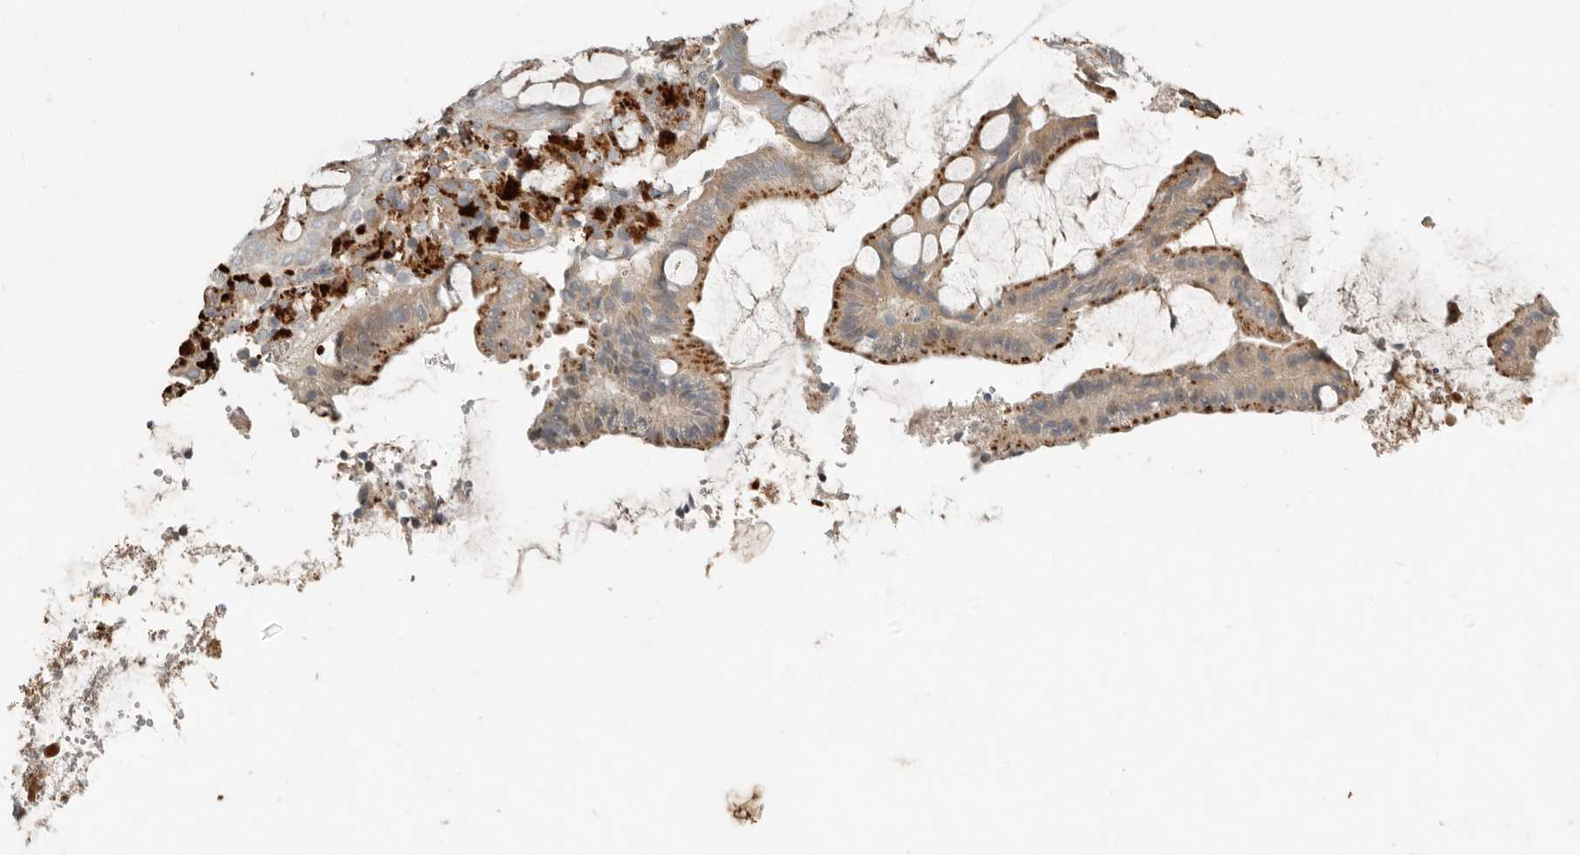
{"staining": {"intensity": "moderate", "quantity": "<25%", "location": "cytoplasmic/membranous"}, "tissue": "colorectal cancer", "cell_type": "Tumor cells", "image_type": "cancer", "snomed": [{"axis": "morphology", "description": "Adenocarcinoma, NOS"}, {"axis": "topography", "description": "Colon"}], "caption": "High-magnification brightfield microscopy of colorectal cancer (adenocarcinoma) stained with DAB (3,3'-diaminobenzidine) (brown) and counterstained with hematoxylin (blue). tumor cells exhibit moderate cytoplasmic/membranous positivity is identified in approximately<25% of cells.", "gene": "KLHL38", "patient": {"sex": "female", "age": 66}}